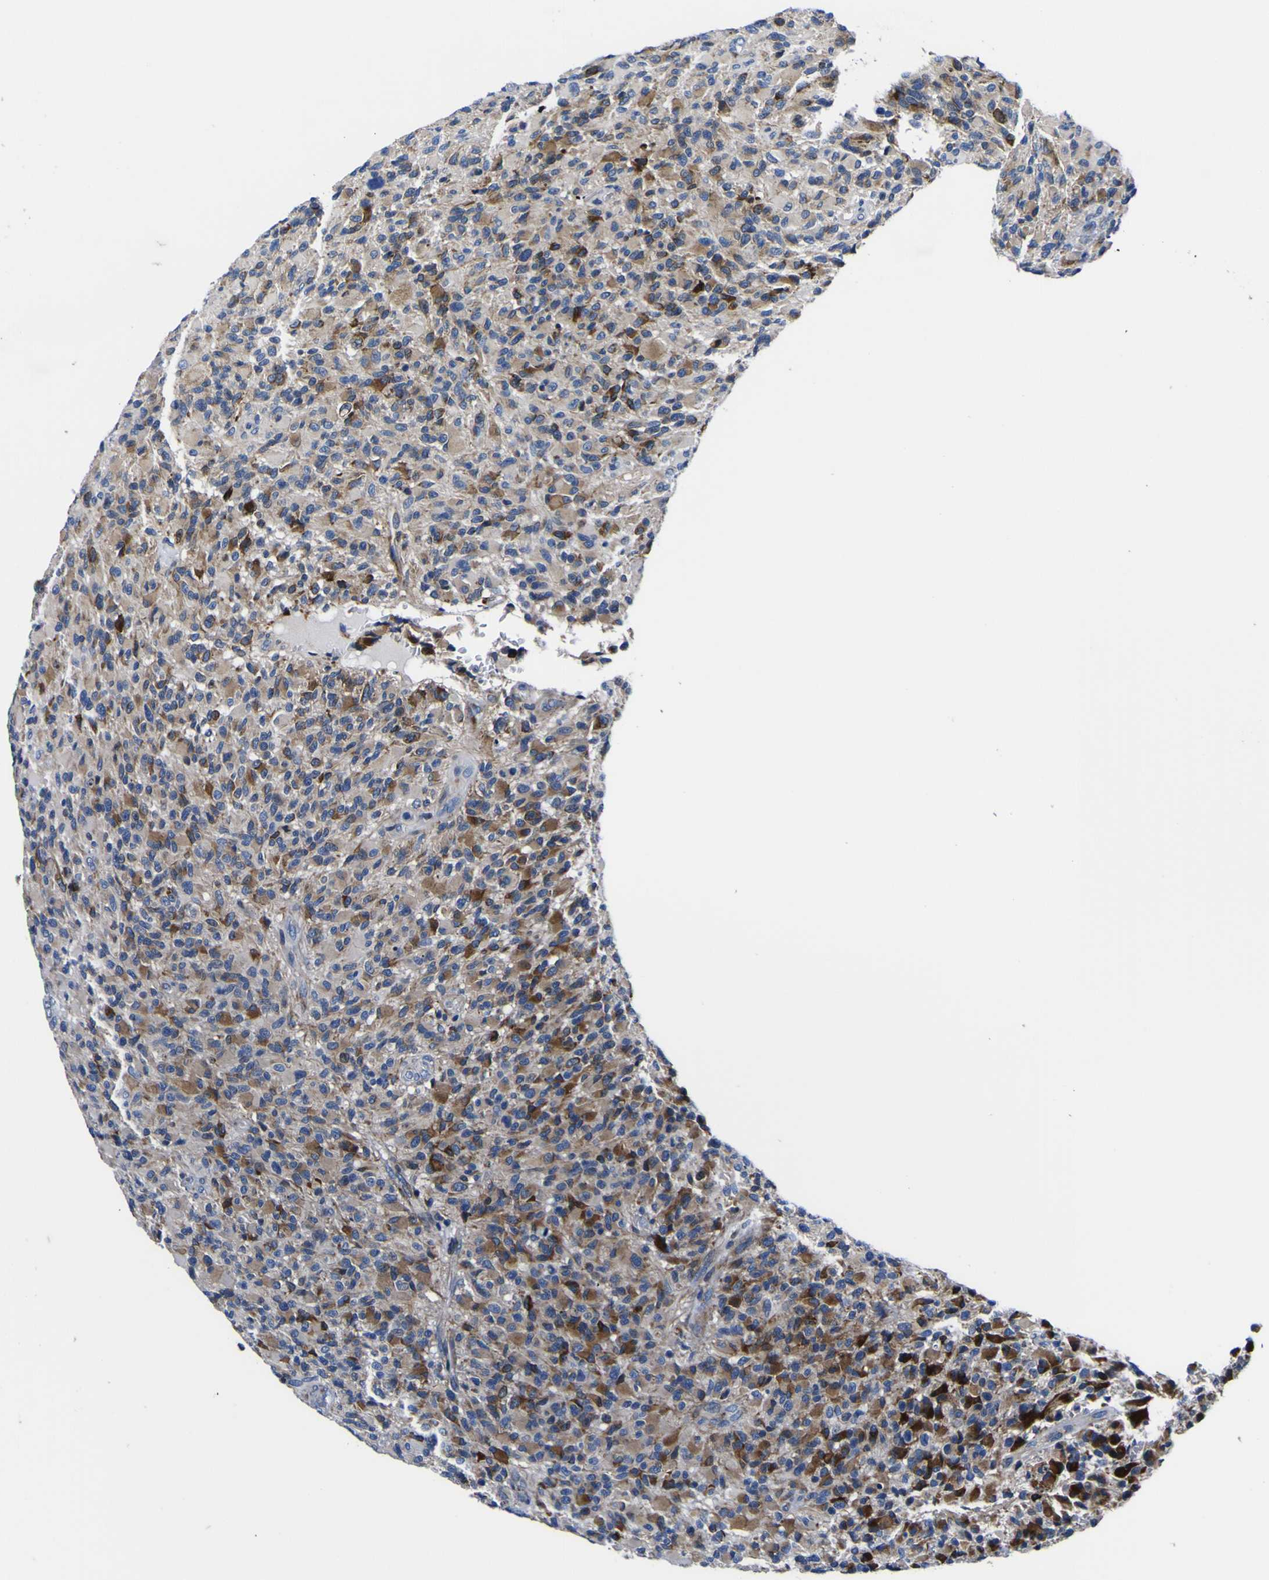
{"staining": {"intensity": "strong", "quantity": "25%-75%", "location": "cytoplasmic/membranous"}, "tissue": "glioma", "cell_type": "Tumor cells", "image_type": "cancer", "snomed": [{"axis": "morphology", "description": "Glioma, malignant, High grade"}, {"axis": "topography", "description": "Brain"}], "caption": "Protein expression analysis of human glioma reveals strong cytoplasmic/membranous positivity in about 25%-75% of tumor cells.", "gene": "SCD", "patient": {"sex": "male", "age": 71}}